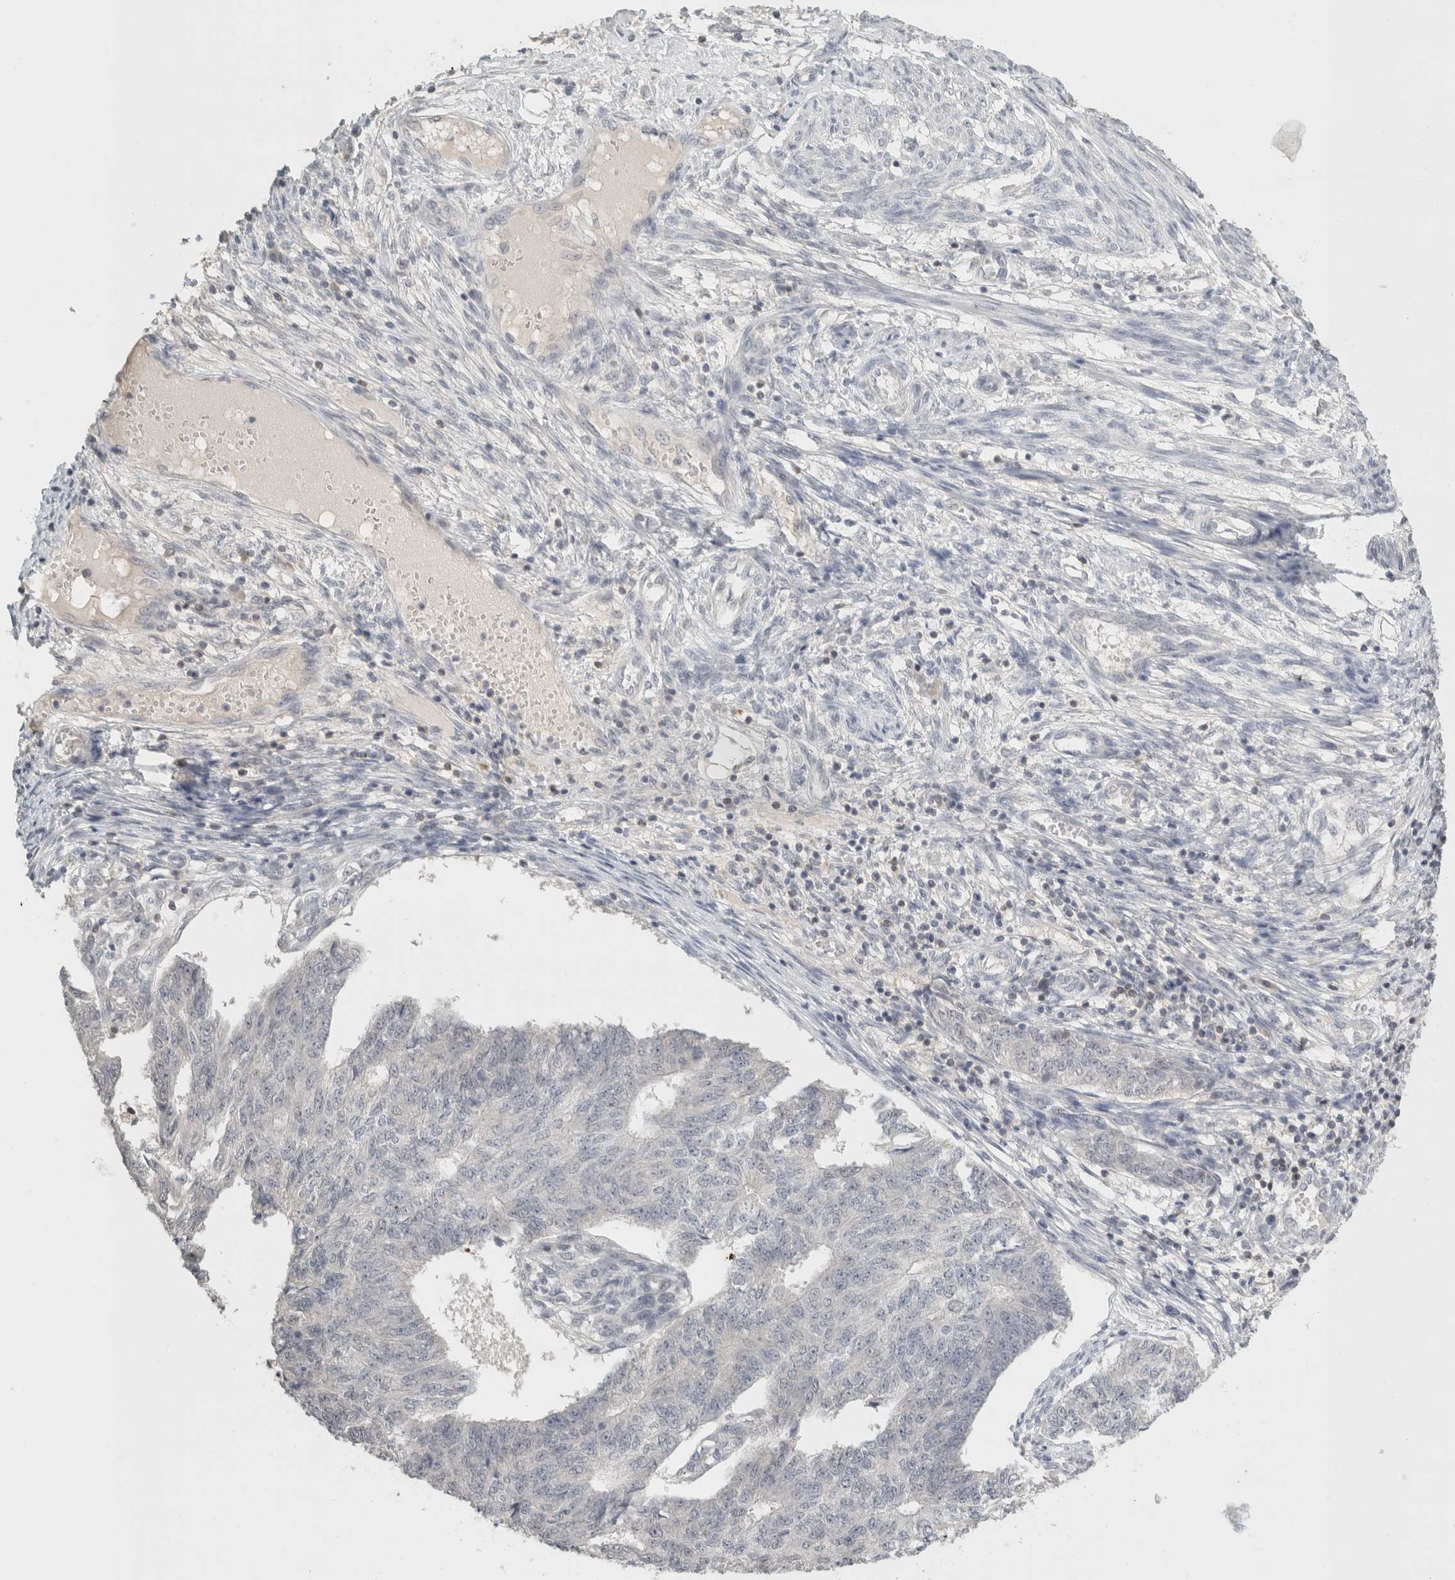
{"staining": {"intensity": "negative", "quantity": "none", "location": "none"}, "tissue": "endometrial cancer", "cell_type": "Tumor cells", "image_type": "cancer", "snomed": [{"axis": "morphology", "description": "Adenocarcinoma, NOS"}, {"axis": "topography", "description": "Endometrium"}], "caption": "Immunohistochemistry (IHC) micrograph of endometrial adenocarcinoma stained for a protein (brown), which displays no expression in tumor cells. (IHC, brightfield microscopy, high magnification).", "gene": "TRAT1", "patient": {"sex": "female", "age": 32}}